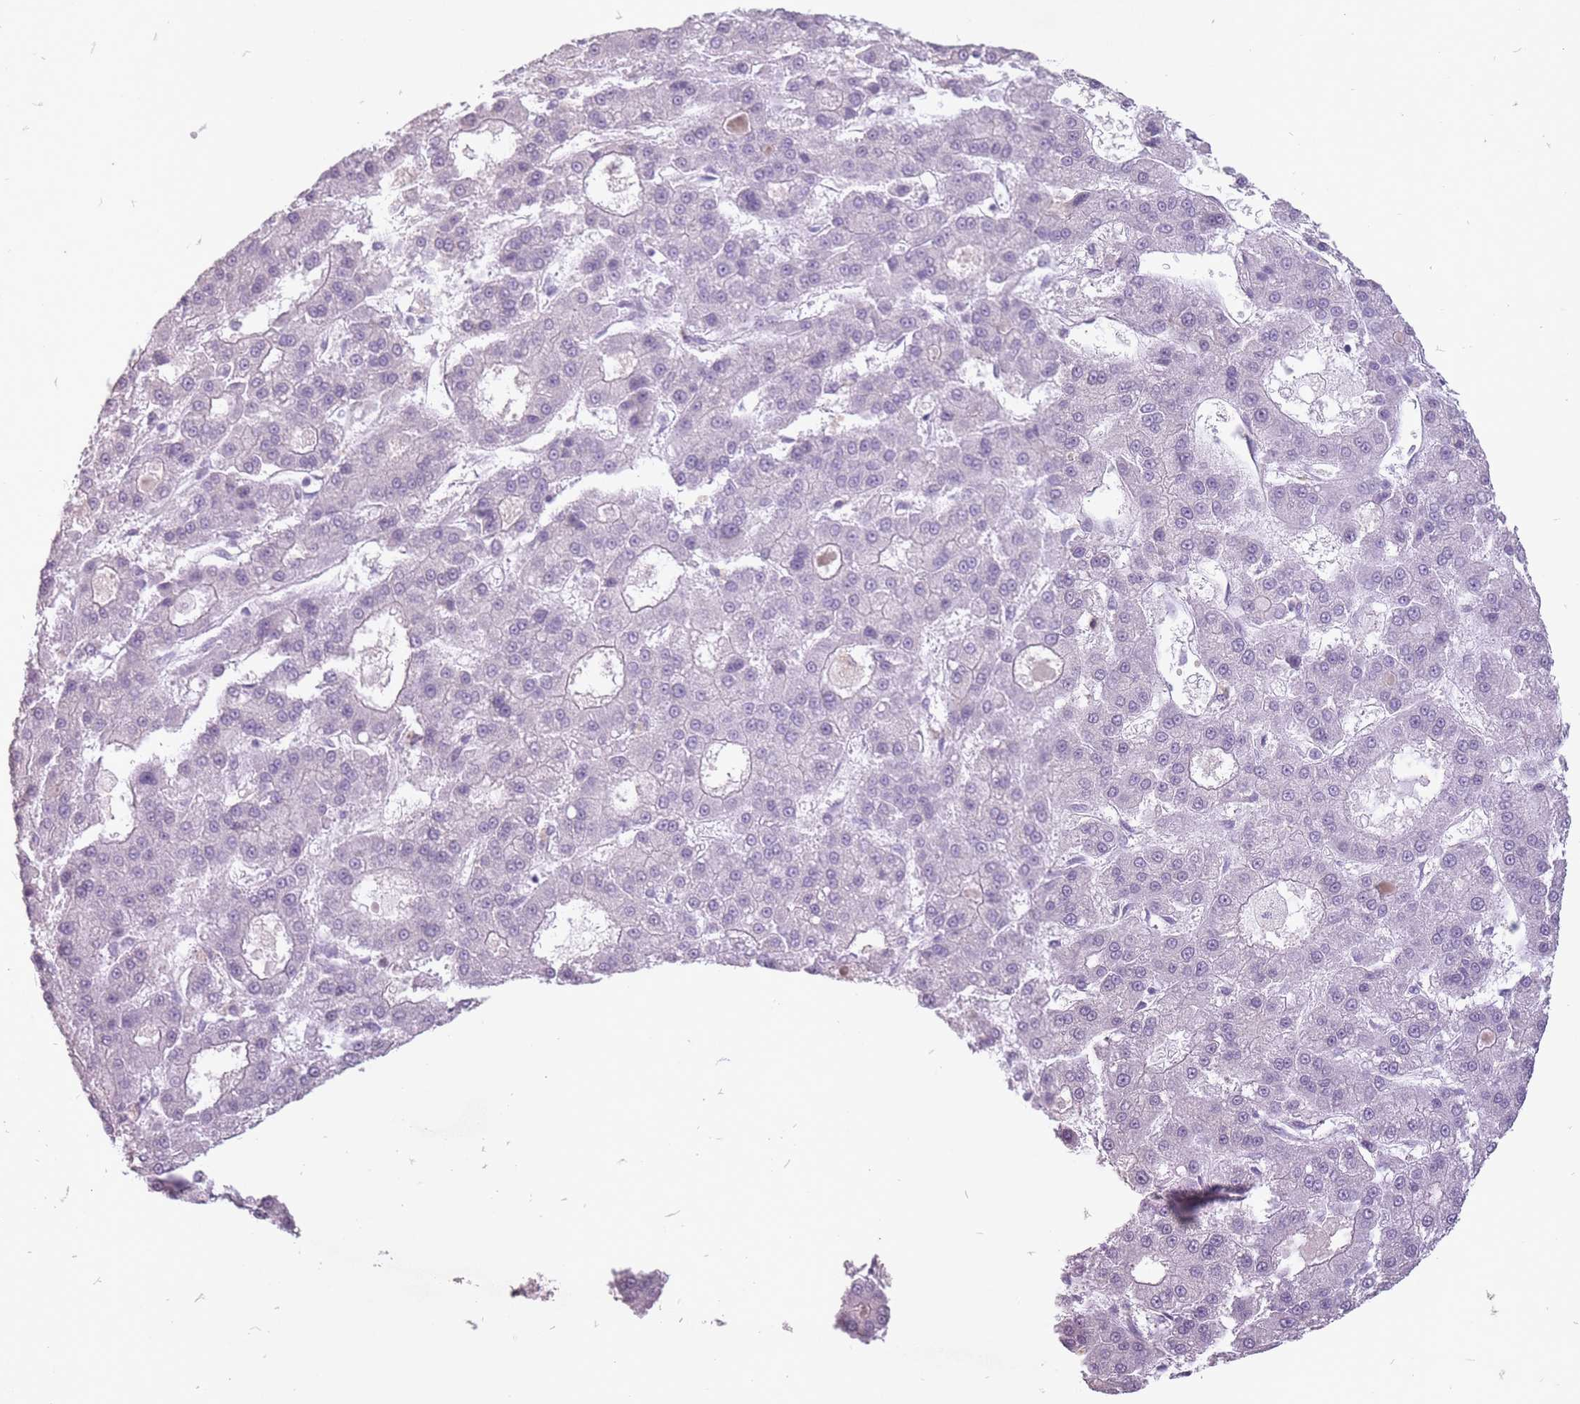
{"staining": {"intensity": "negative", "quantity": "none", "location": "none"}, "tissue": "liver cancer", "cell_type": "Tumor cells", "image_type": "cancer", "snomed": [{"axis": "morphology", "description": "Carcinoma, Hepatocellular, NOS"}, {"axis": "topography", "description": "Liver"}], "caption": "Immunohistochemistry photomicrograph of human hepatocellular carcinoma (liver) stained for a protein (brown), which exhibits no expression in tumor cells. (Immunohistochemistry, brightfield microscopy, high magnification).", "gene": "RFX4", "patient": {"sex": "male", "age": 70}}